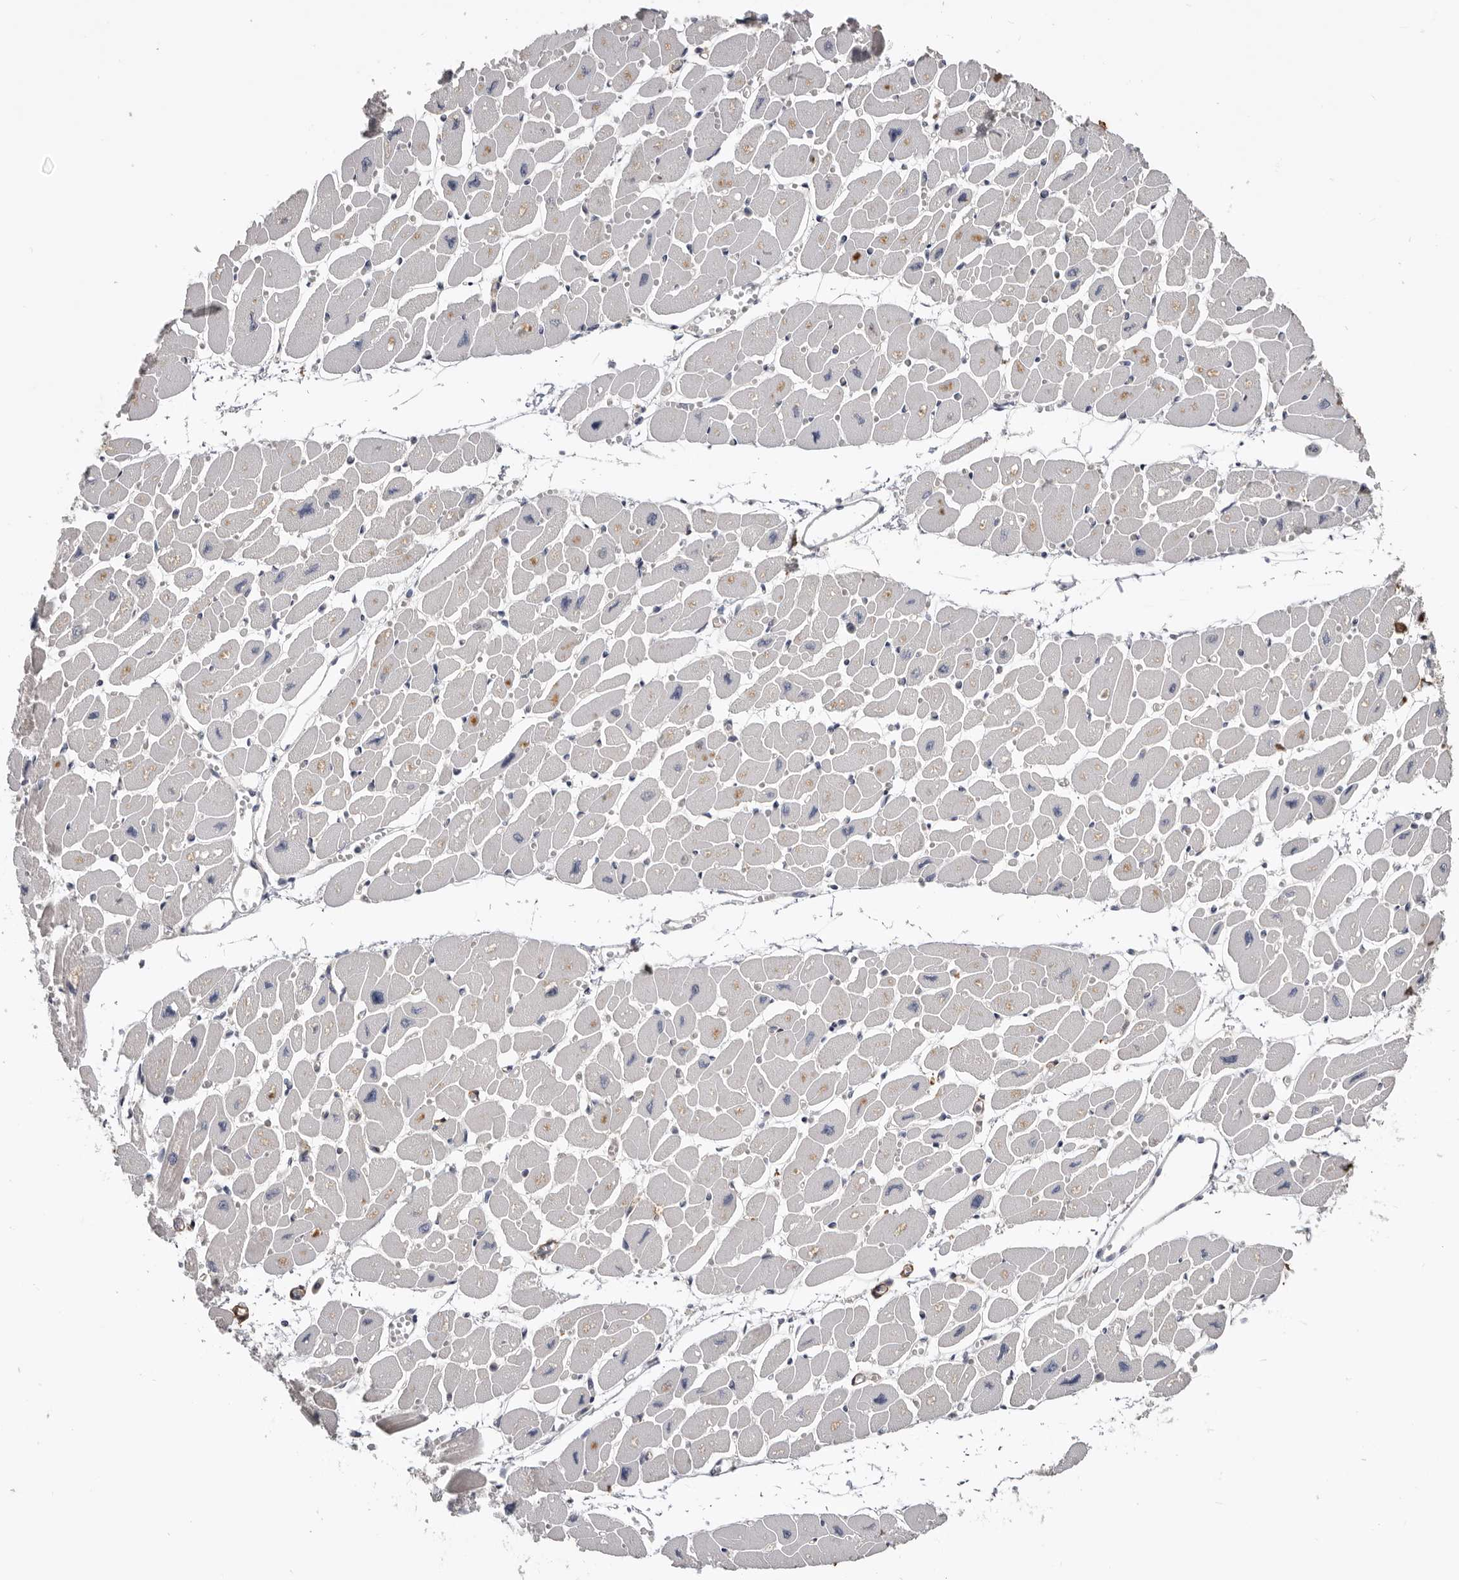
{"staining": {"intensity": "negative", "quantity": "none", "location": "none"}, "tissue": "heart muscle", "cell_type": "Cardiomyocytes", "image_type": "normal", "snomed": [{"axis": "morphology", "description": "Normal tissue, NOS"}, {"axis": "topography", "description": "Heart"}], "caption": "Immunohistochemistry image of unremarkable heart muscle: human heart muscle stained with DAB (3,3'-diaminobenzidine) displays no significant protein staining in cardiomyocytes. (DAB (3,3'-diaminobenzidine) immunohistochemistry (IHC) with hematoxylin counter stain).", "gene": "CDCA8", "patient": {"sex": "female", "age": 54}}